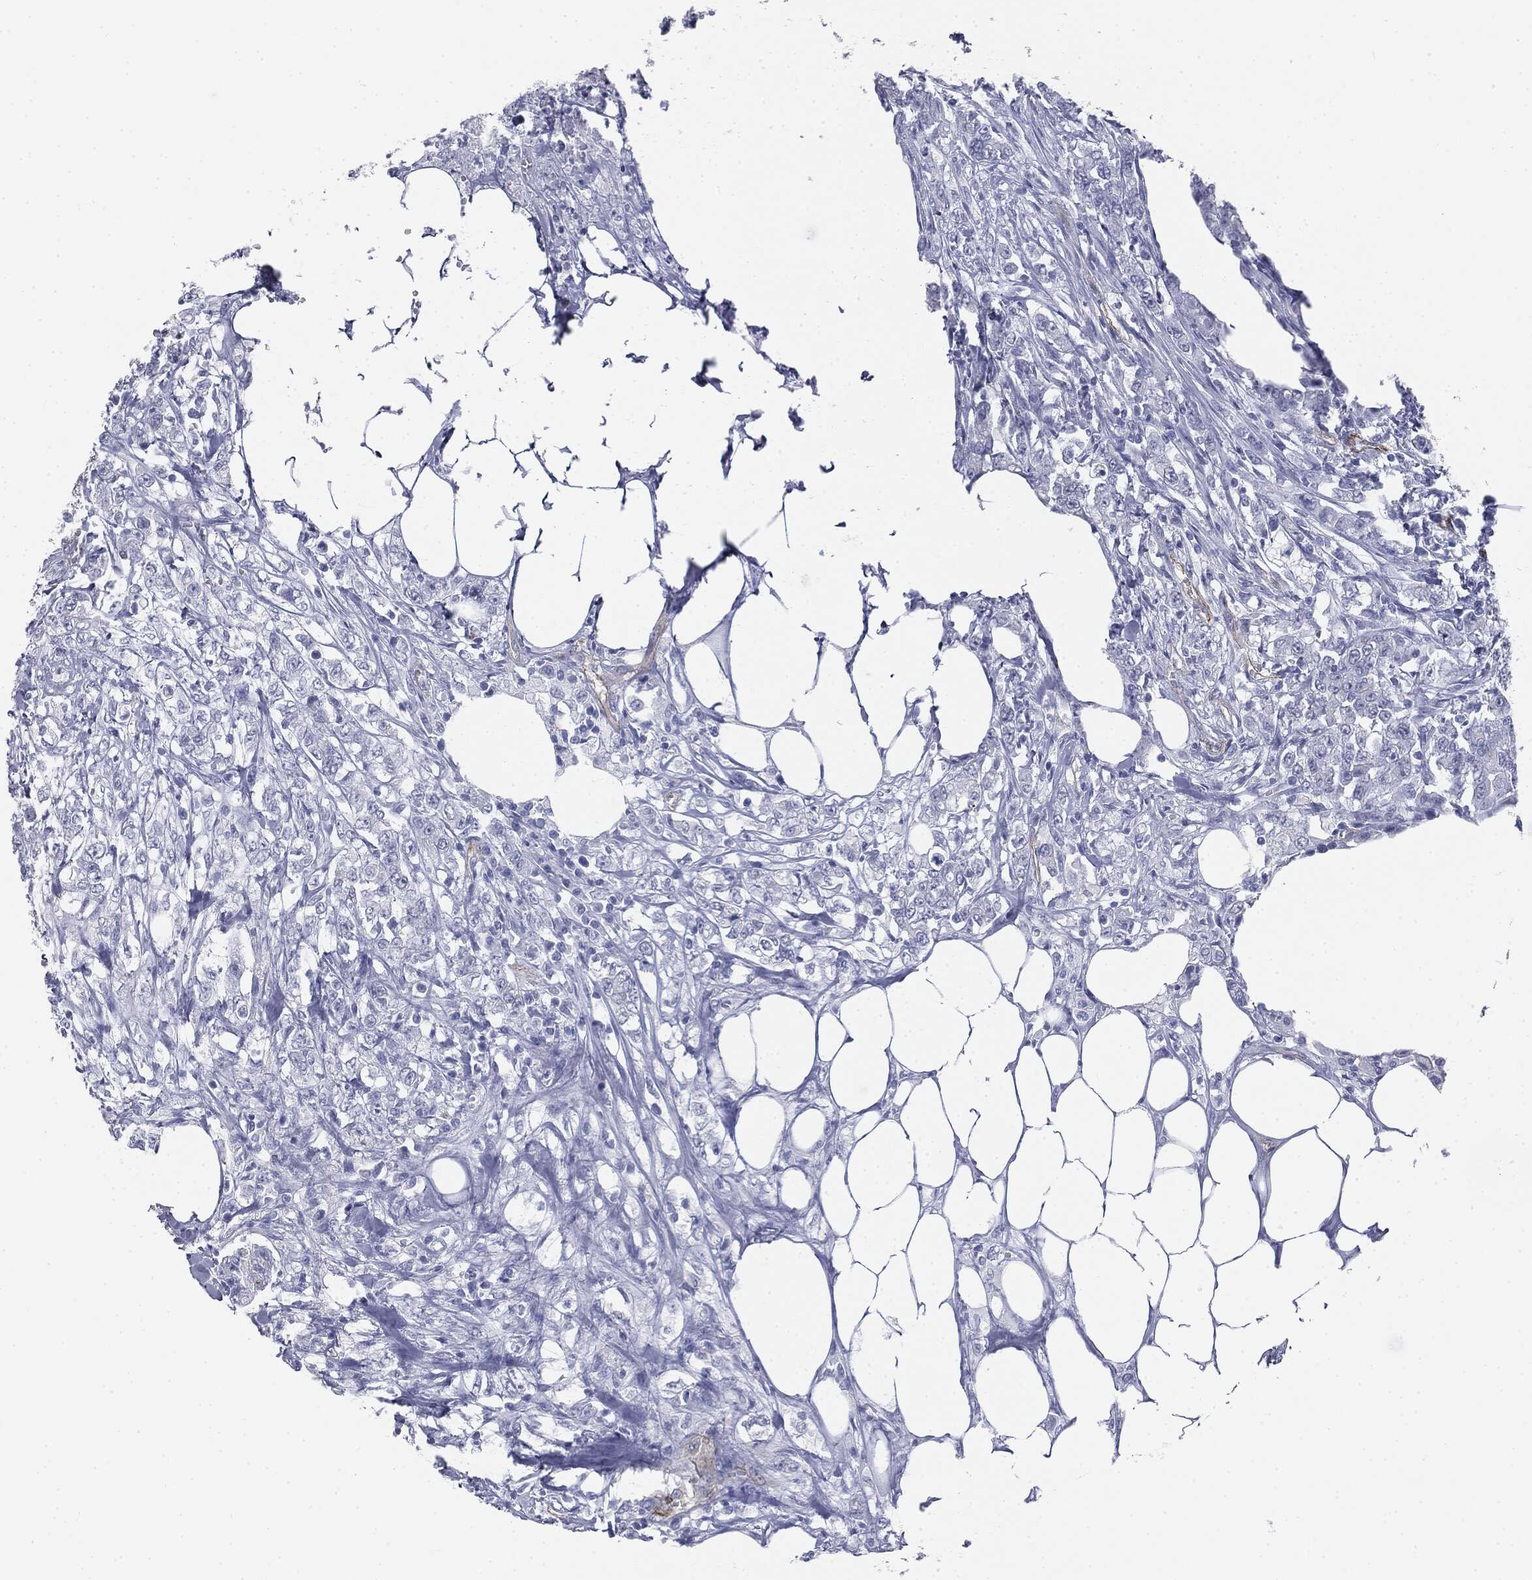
{"staining": {"intensity": "negative", "quantity": "none", "location": "none"}, "tissue": "colorectal cancer", "cell_type": "Tumor cells", "image_type": "cancer", "snomed": [{"axis": "morphology", "description": "Adenocarcinoma, NOS"}, {"axis": "topography", "description": "Colon"}], "caption": "Immunohistochemical staining of adenocarcinoma (colorectal) displays no significant expression in tumor cells. (Brightfield microscopy of DAB (3,3'-diaminobenzidine) IHC at high magnification).", "gene": "MUC5AC", "patient": {"sex": "female", "age": 48}}